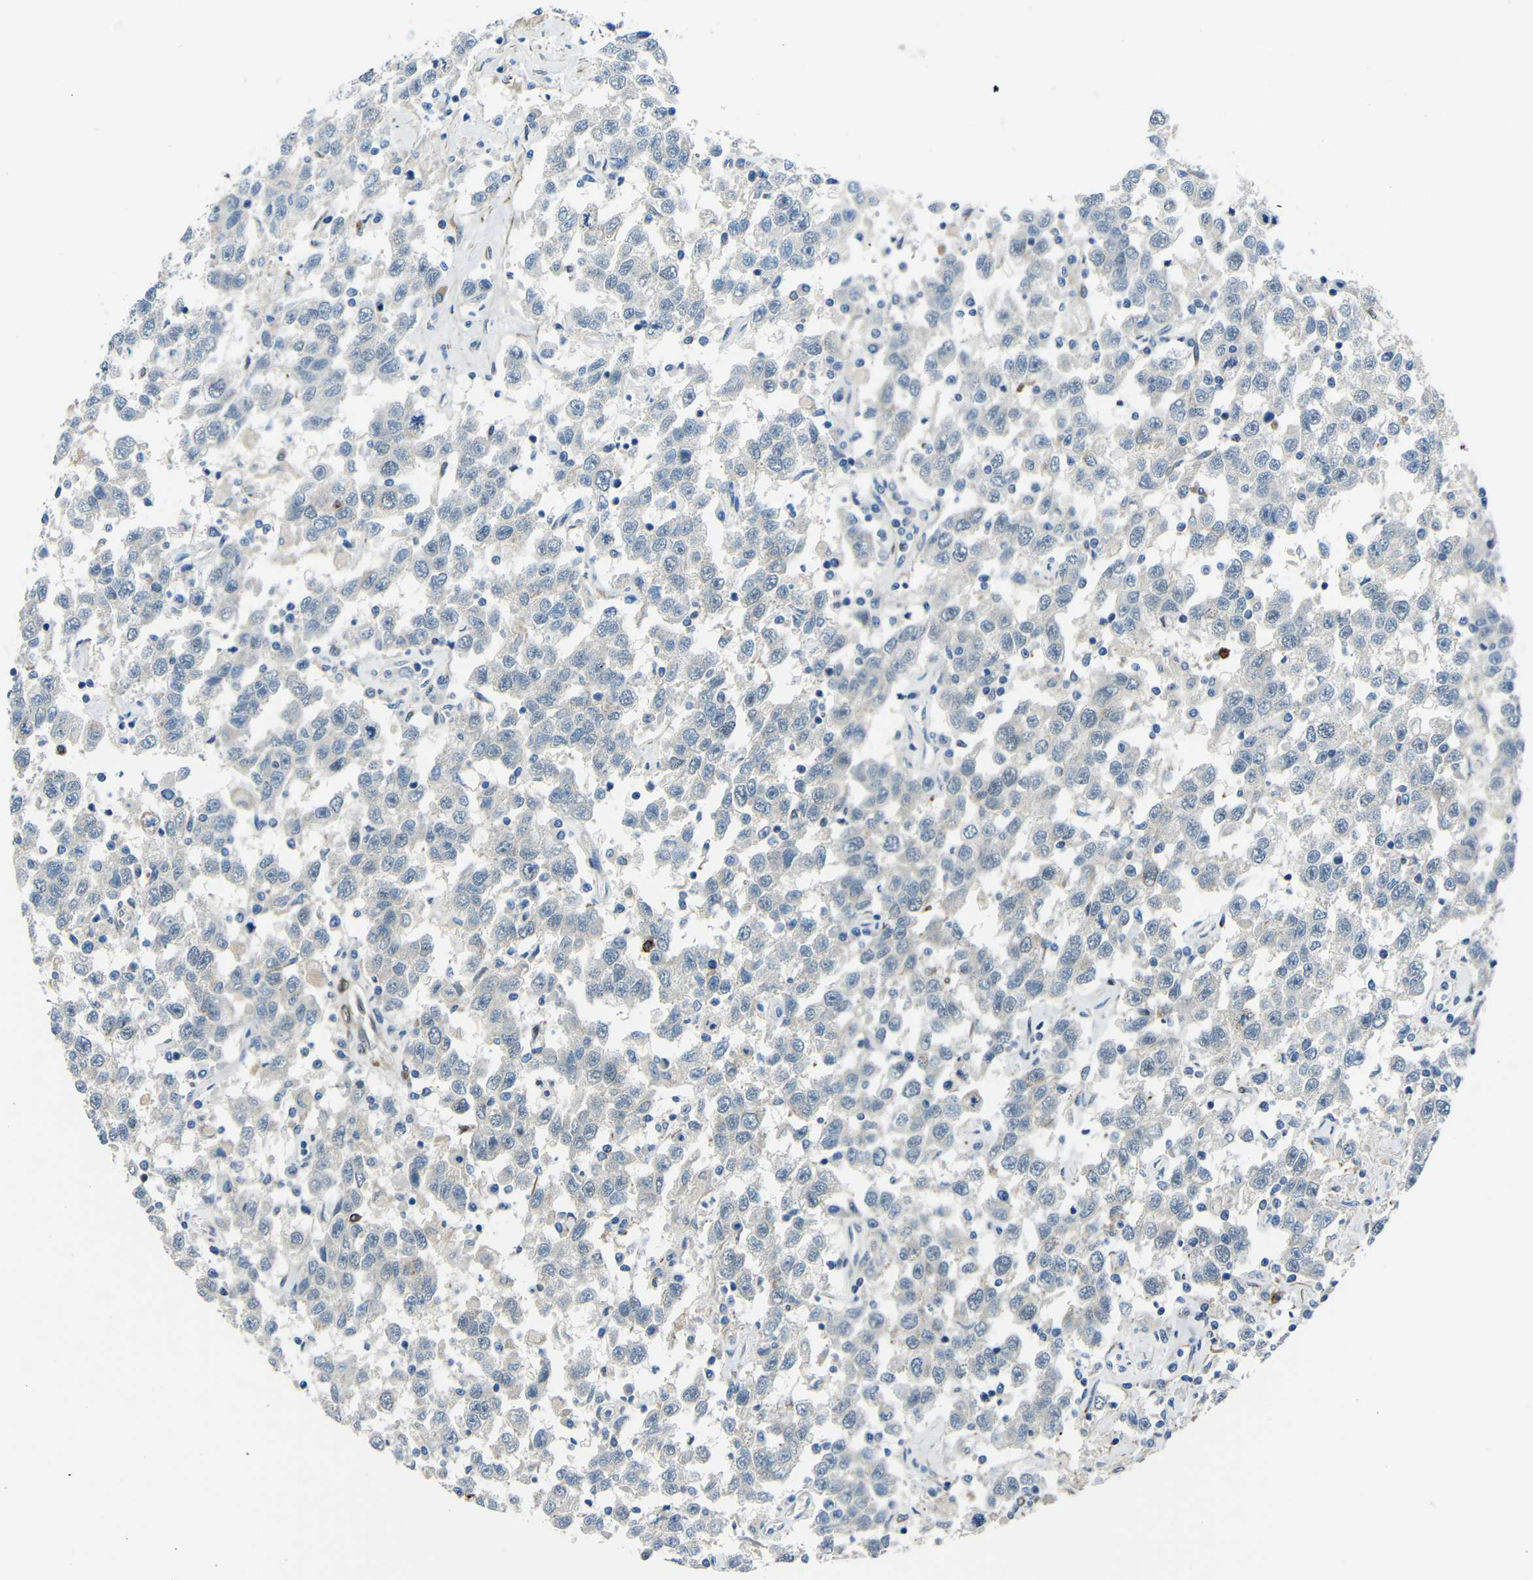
{"staining": {"intensity": "negative", "quantity": "none", "location": "none"}, "tissue": "testis cancer", "cell_type": "Tumor cells", "image_type": "cancer", "snomed": [{"axis": "morphology", "description": "Seminoma, NOS"}, {"axis": "topography", "description": "Testis"}], "caption": "Testis cancer (seminoma) was stained to show a protein in brown. There is no significant staining in tumor cells.", "gene": "DCLK1", "patient": {"sex": "male", "age": 41}}